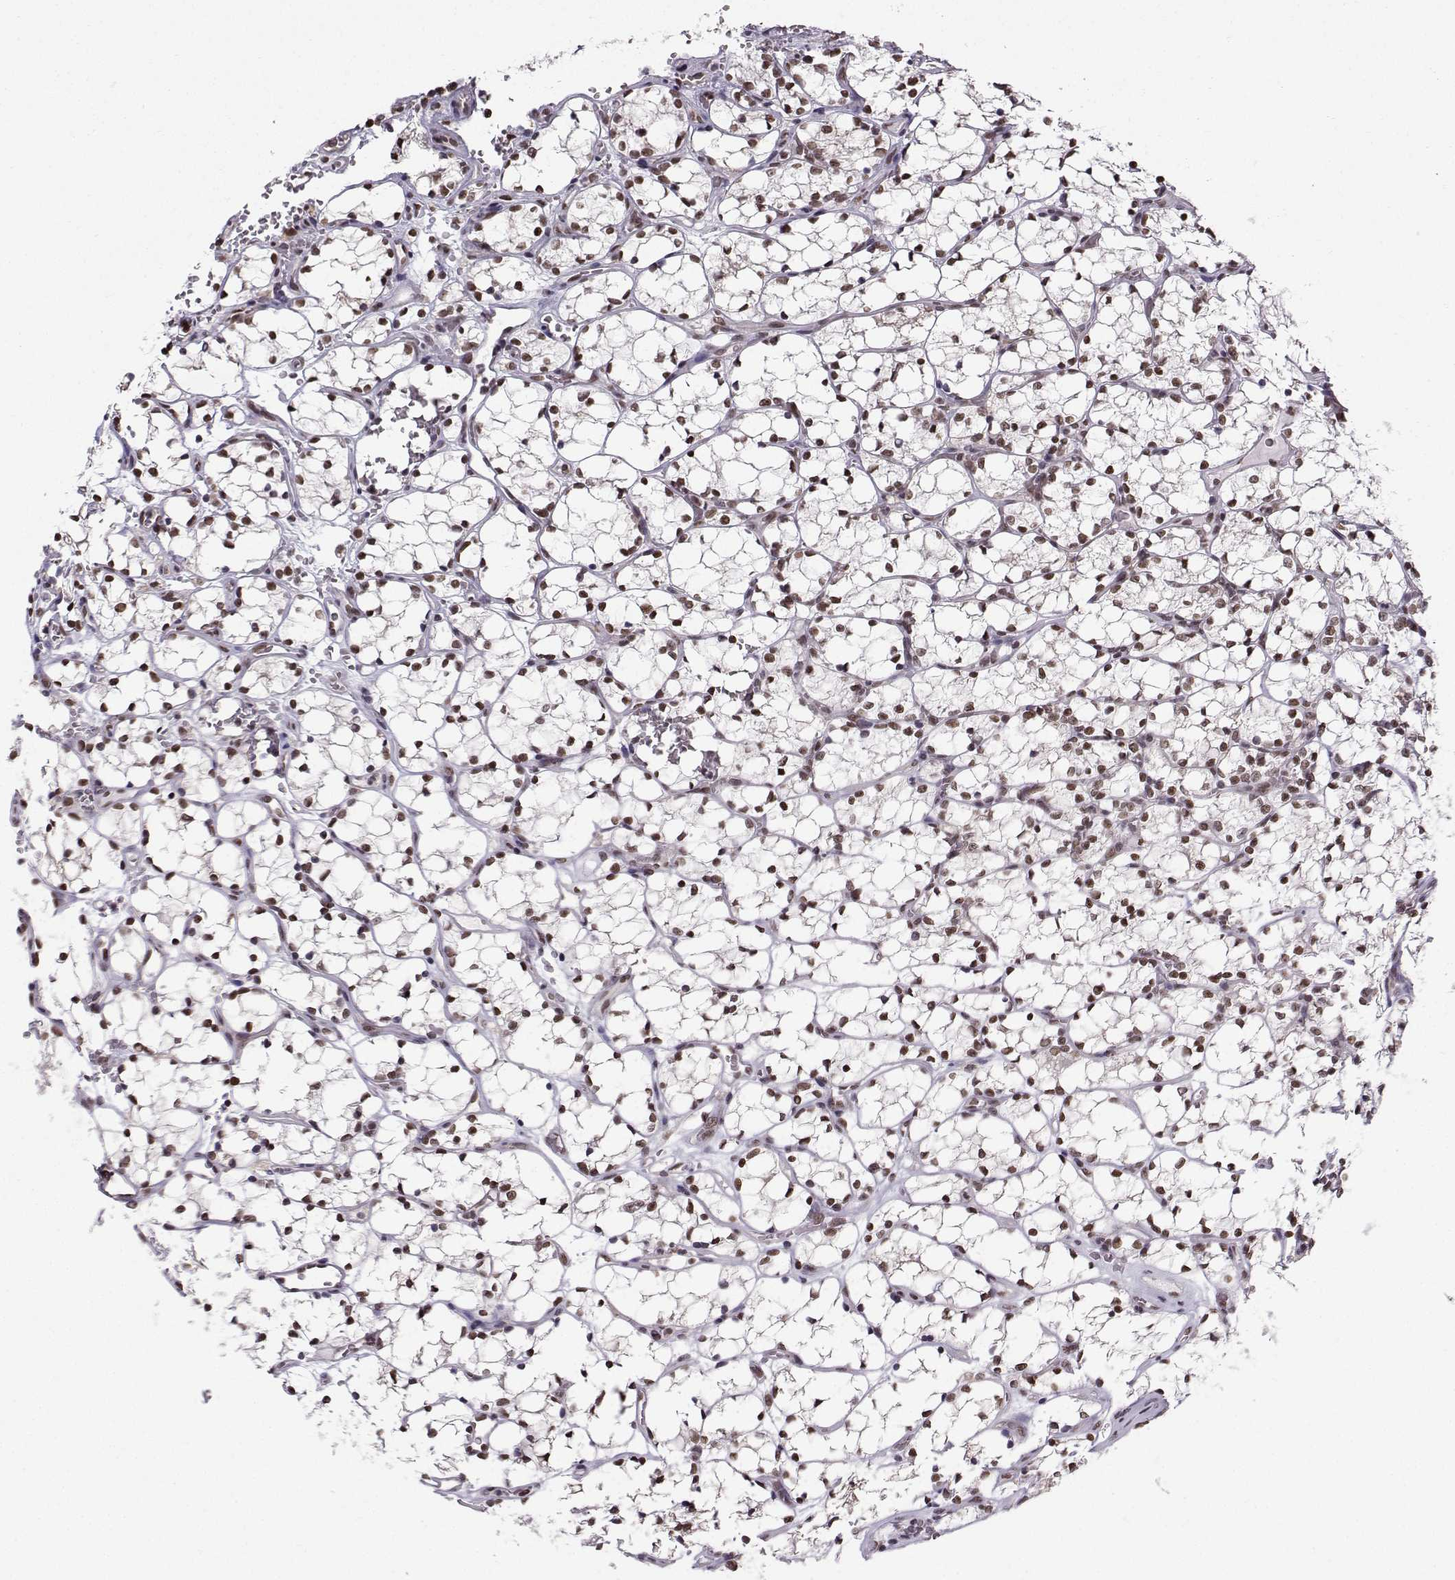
{"staining": {"intensity": "moderate", "quantity": ">75%", "location": "nuclear"}, "tissue": "renal cancer", "cell_type": "Tumor cells", "image_type": "cancer", "snomed": [{"axis": "morphology", "description": "Adenocarcinoma, NOS"}, {"axis": "topography", "description": "Kidney"}], "caption": "An image showing moderate nuclear staining in approximately >75% of tumor cells in adenocarcinoma (renal), as visualized by brown immunohistochemical staining.", "gene": "EZH1", "patient": {"sex": "female", "age": 69}}